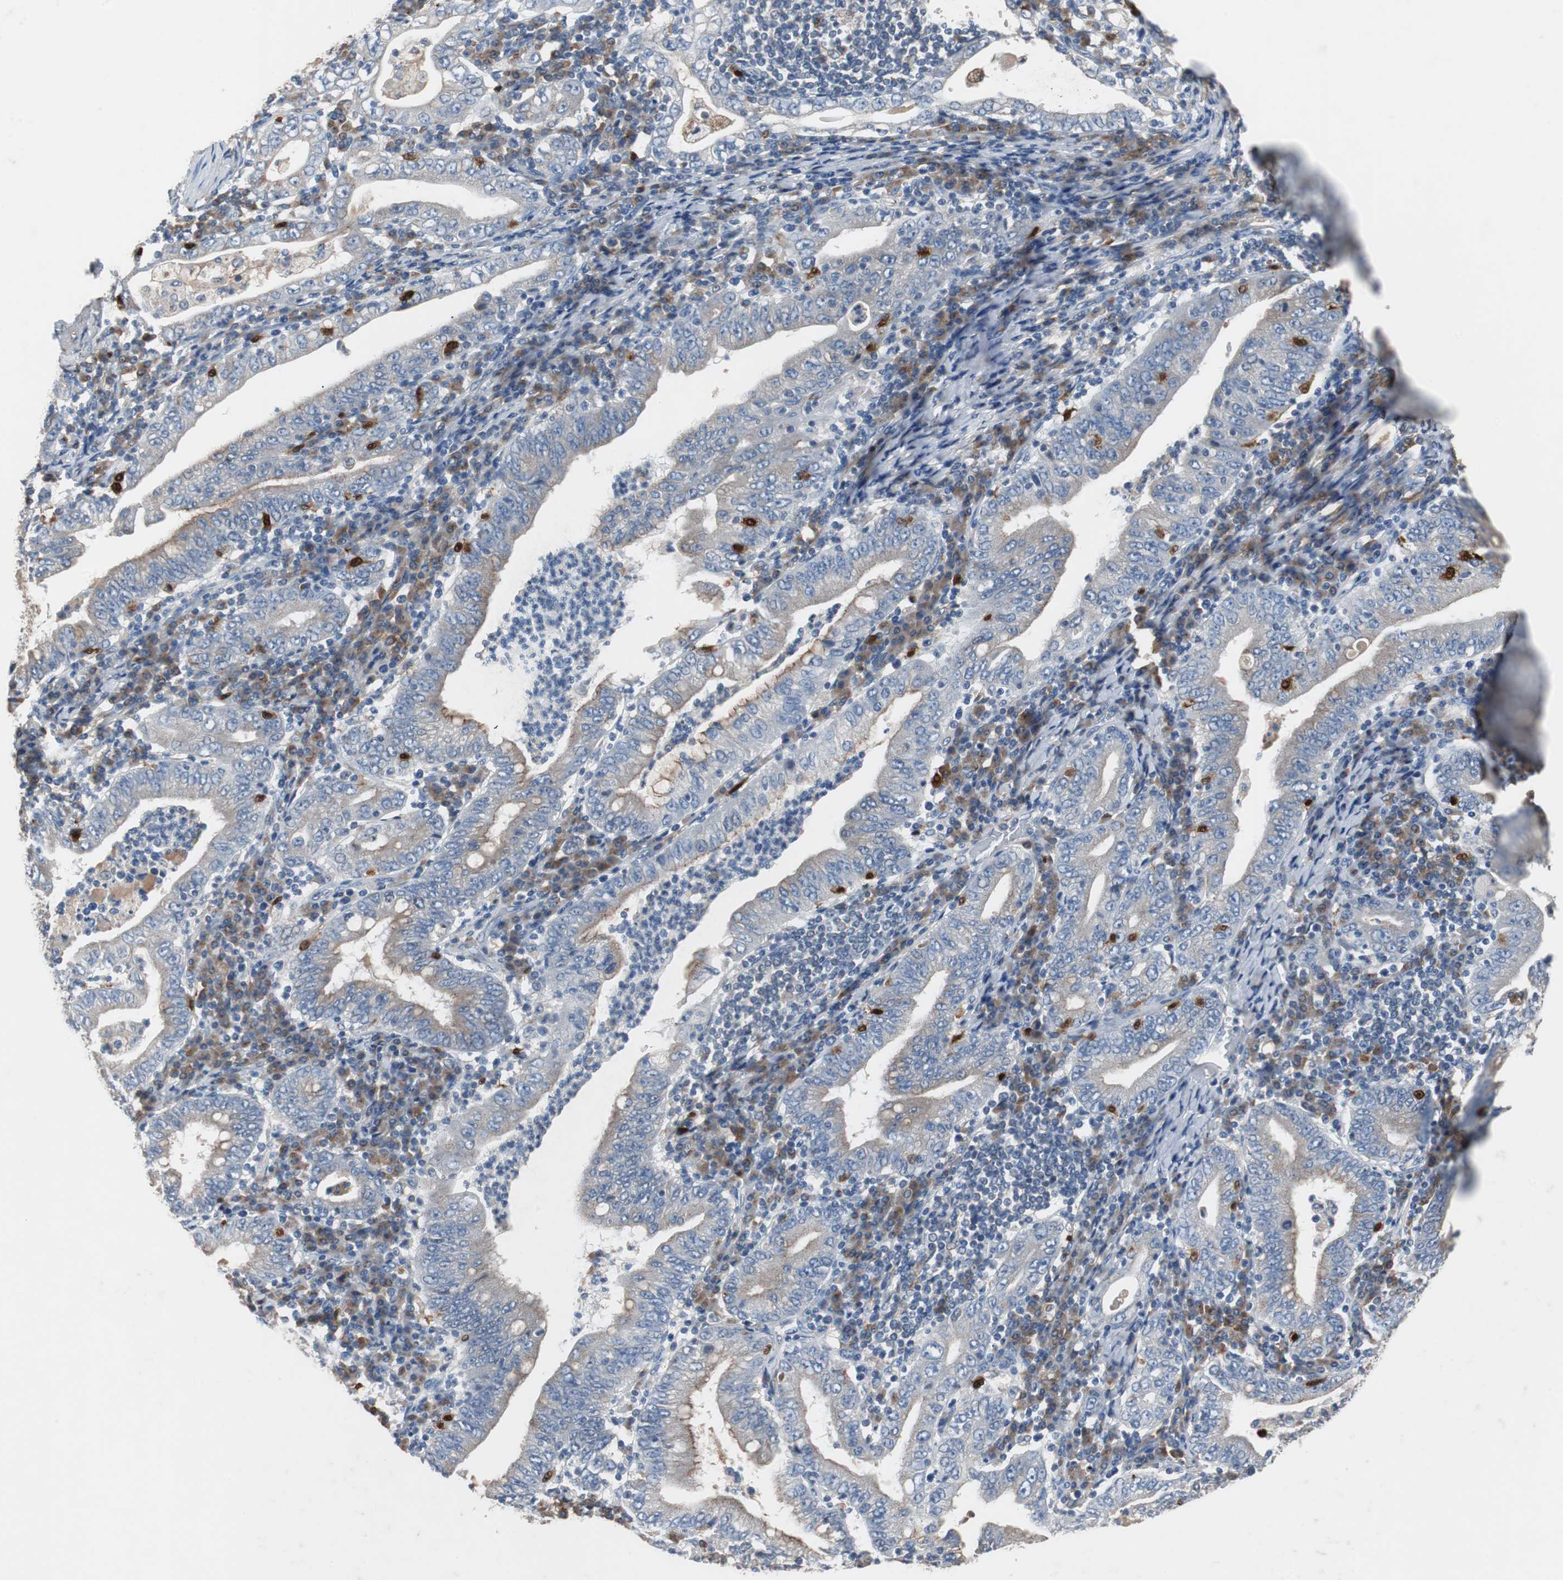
{"staining": {"intensity": "moderate", "quantity": "25%-75%", "location": "cytoplasmic/membranous"}, "tissue": "stomach cancer", "cell_type": "Tumor cells", "image_type": "cancer", "snomed": [{"axis": "morphology", "description": "Normal tissue, NOS"}, {"axis": "morphology", "description": "Adenocarcinoma, NOS"}, {"axis": "topography", "description": "Esophagus"}, {"axis": "topography", "description": "Stomach, upper"}, {"axis": "topography", "description": "Peripheral nerve tissue"}], "caption": "Stomach cancer stained with DAB (3,3'-diaminobenzidine) immunohistochemistry (IHC) exhibits medium levels of moderate cytoplasmic/membranous expression in about 25%-75% of tumor cells. (Brightfield microscopy of DAB IHC at high magnification).", "gene": "CALB2", "patient": {"sex": "male", "age": 62}}